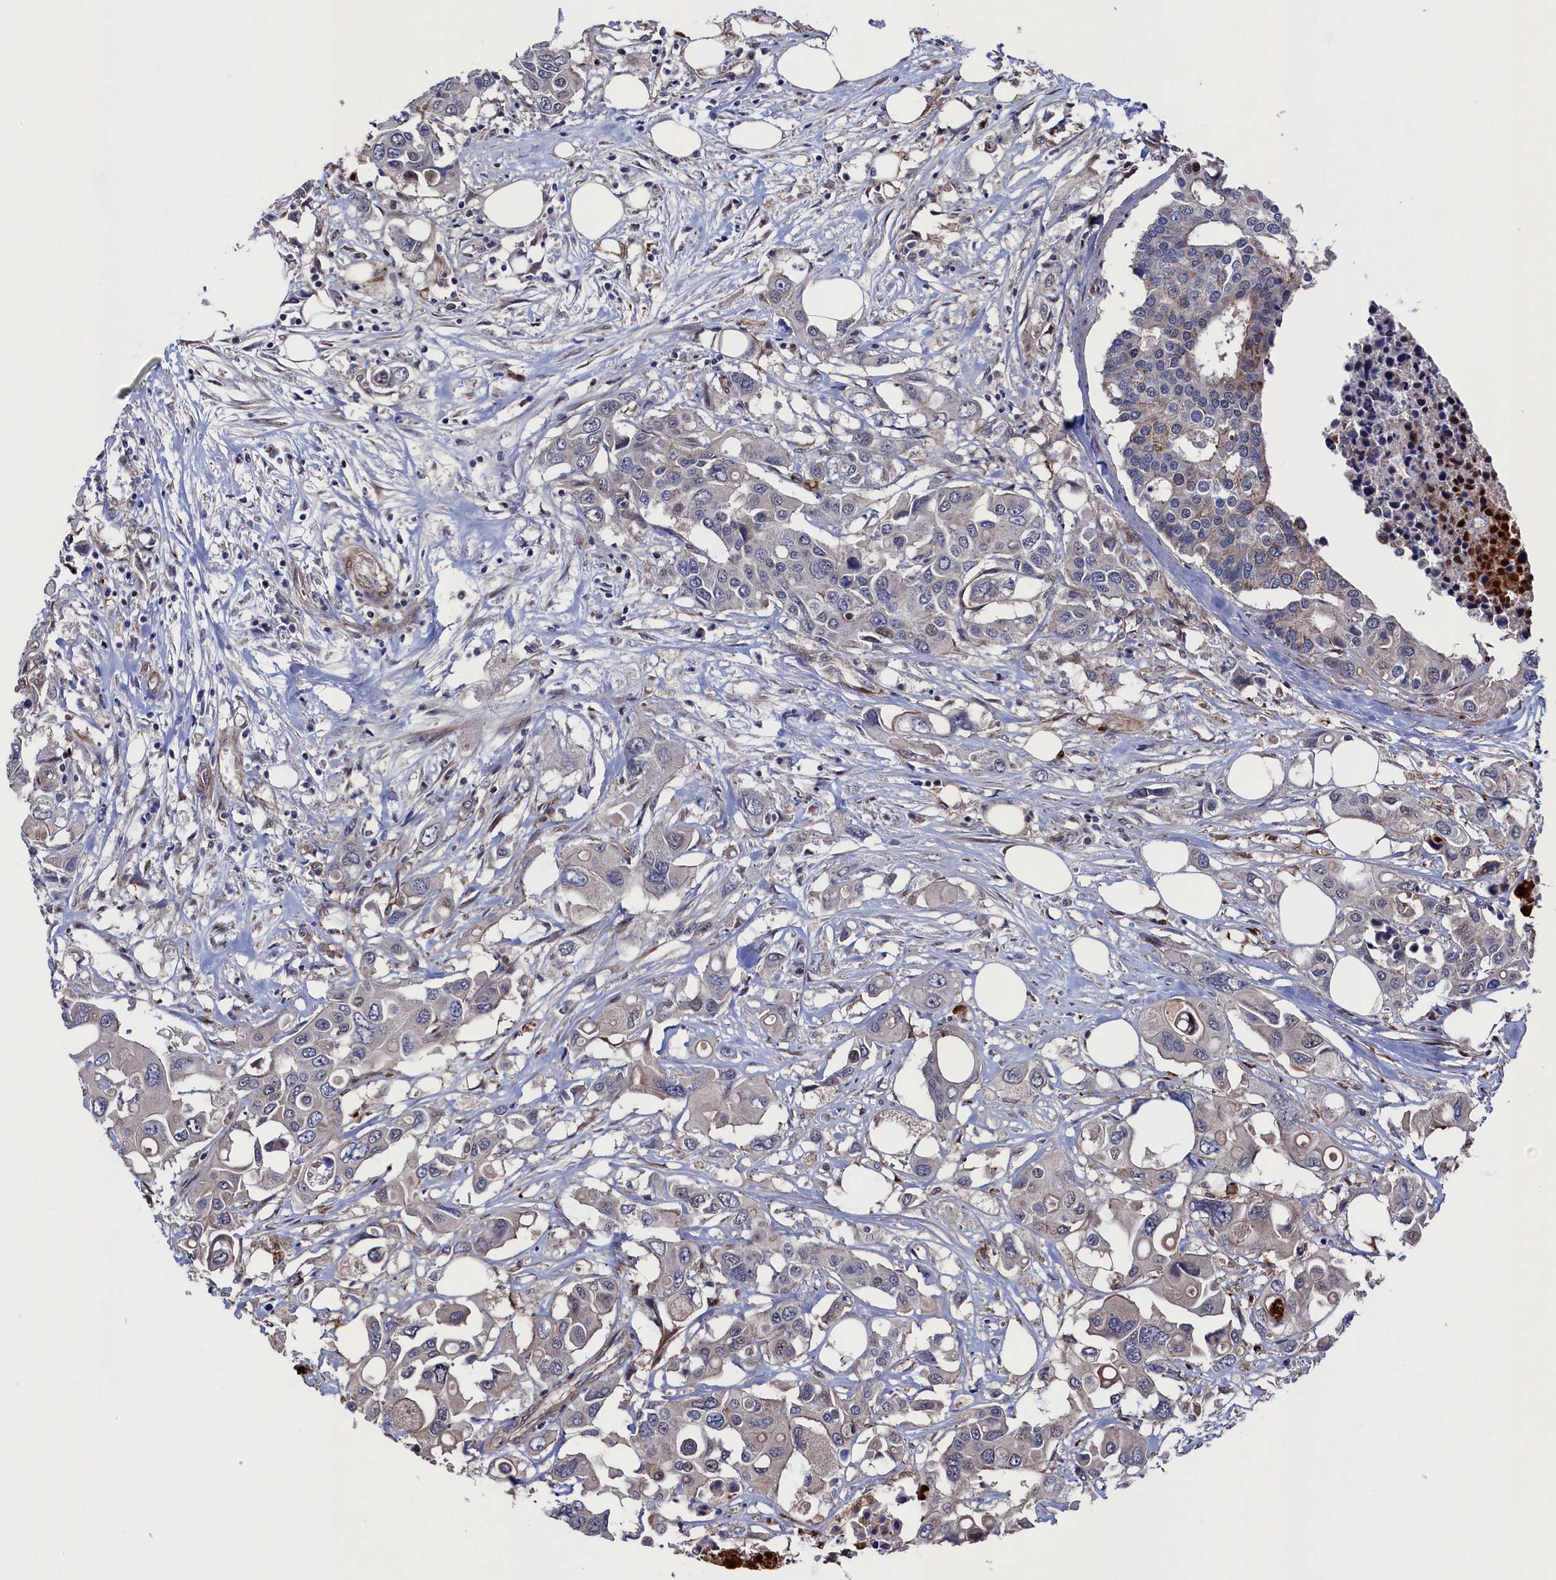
{"staining": {"intensity": "negative", "quantity": "none", "location": "none"}, "tissue": "colorectal cancer", "cell_type": "Tumor cells", "image_type": "cancer", "snomed": [{"axis": "morphology", "description": "Adenocarcinoma, NOS"}, {"axis": "topography", "description": "Colon"}], "caption": "Immunohistochemistry (IHC) of human adenocarcinoma (colorectal) demonstrates no positivity in tumor cells. (Stains: DAB immunohistochemistry with hematoxylin counter stain, Microscopy: brightfield microscopy at high magnification).", "gene": "ZNF891", "patient": {"sex": "male", "age": 77}}